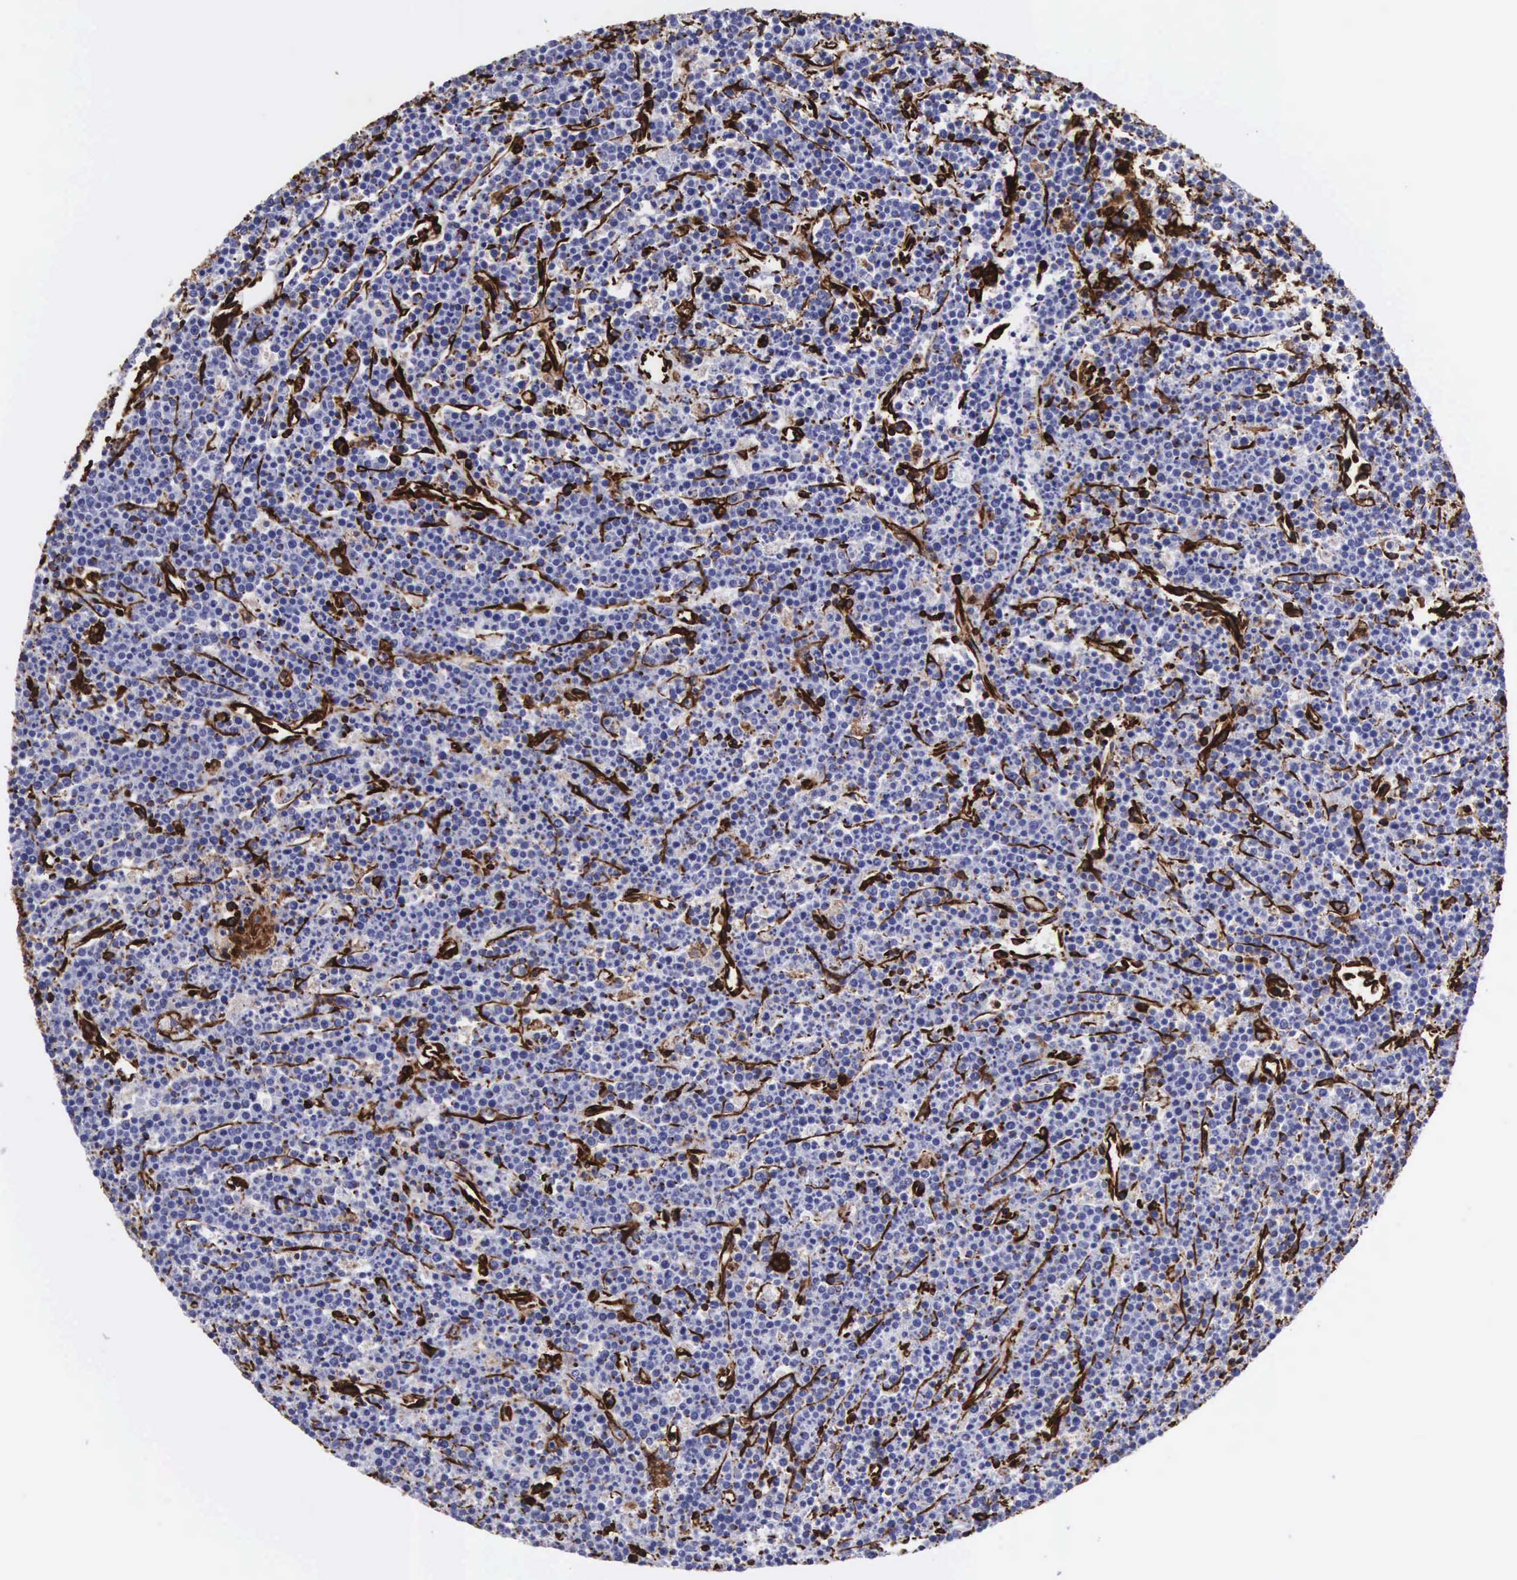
{"staining": {"intensity": "negative", "quantity": "none", "location": "none"}, "tissue": "lymphoma", "cell_type": "Tumor cells", "image_type": "cancer", "snomed": [{"axis": "morphology", "description": "Malignant lymphoma, non-Hodgkin's type, High grade"}, {"axis": "topography", "description": "Ovary"}], "caption": "Lymphoma stained for a protein using immunohistochemistry reveals no staining tumor cells.", "gene": "VIM", "patient": {"sex": "female", "age": 56}}